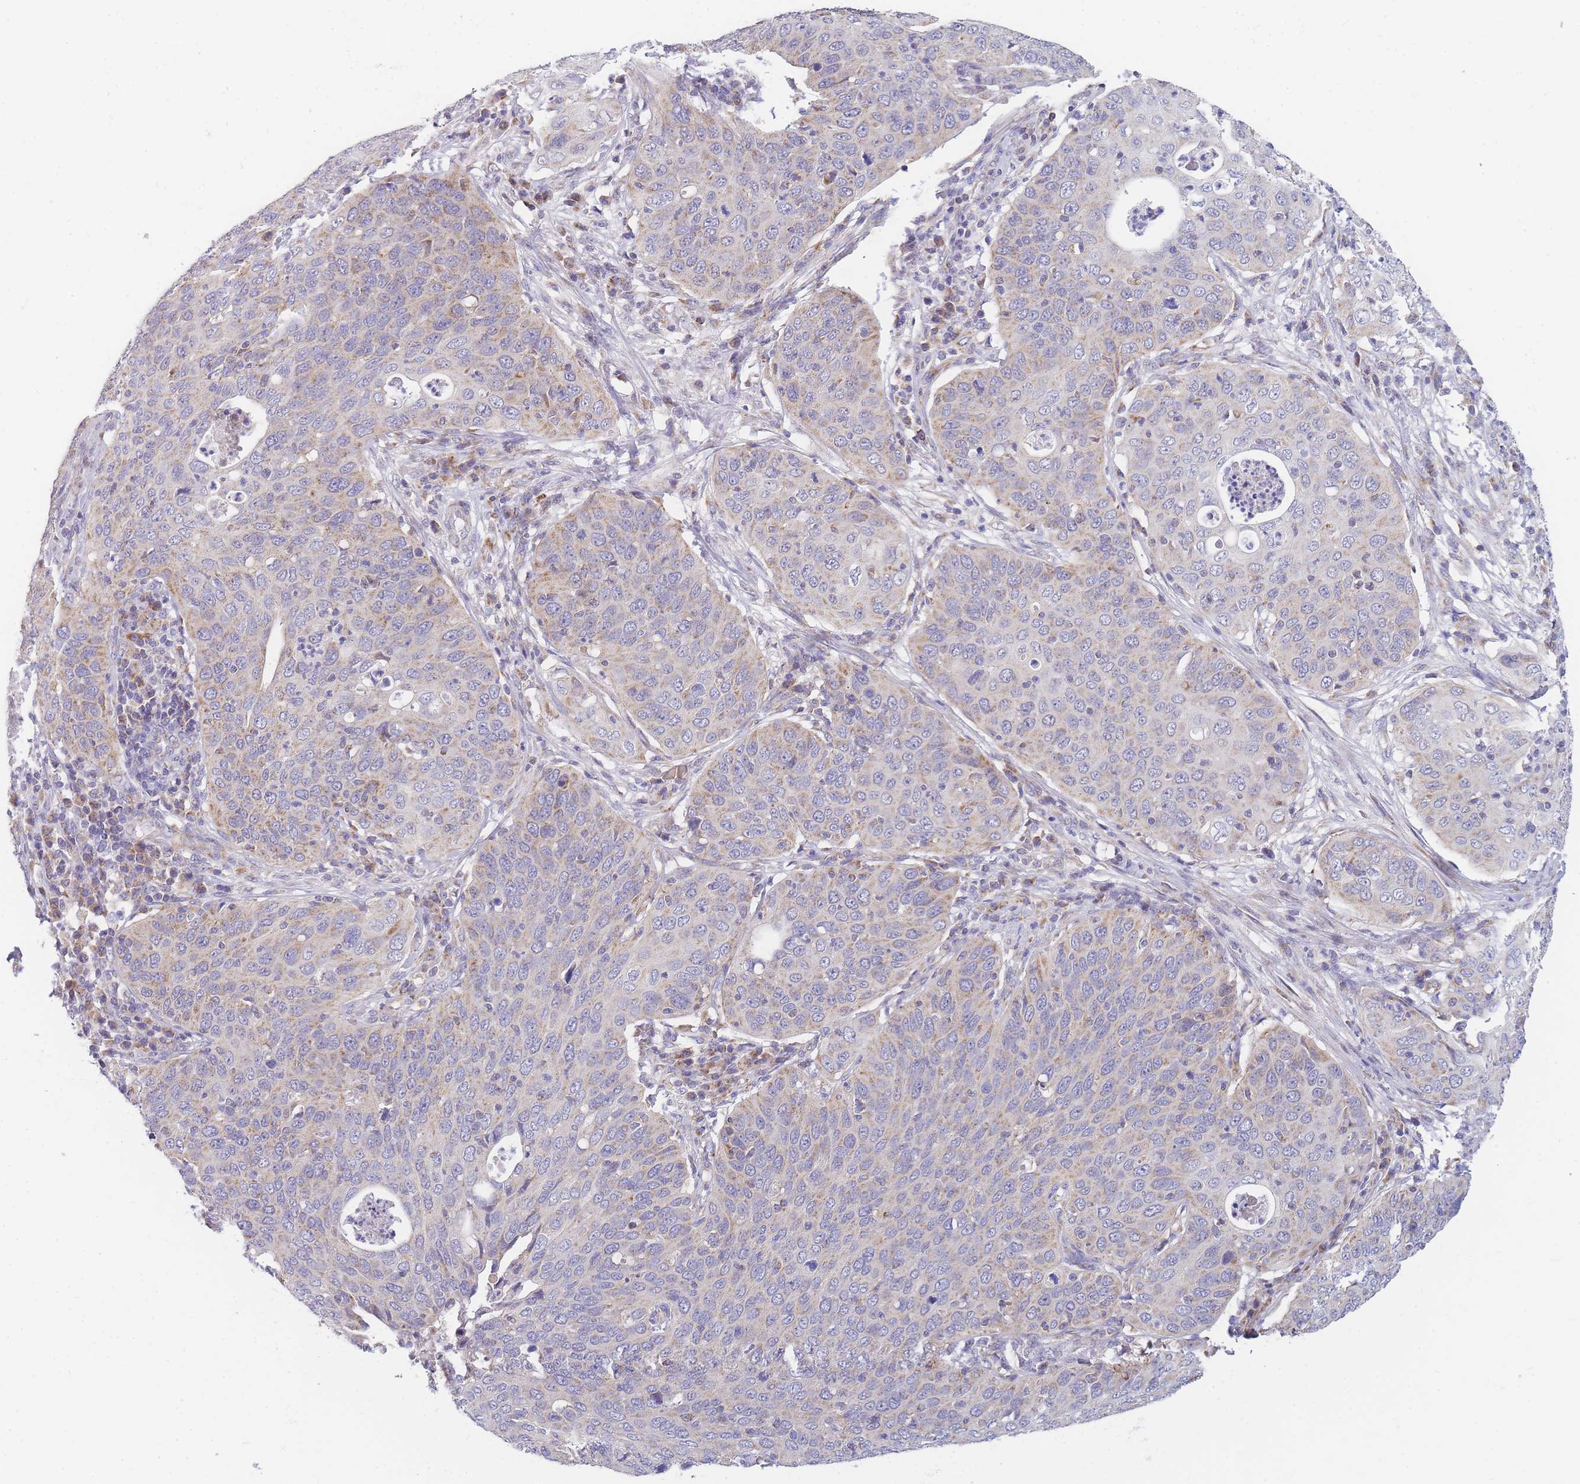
{"staining": {"intensity": "weak", "quantity": "<25%", "location": "cytoplasmic/membranous"}, "tissue": "cervical cancer", "cell_type": "Tumor cells", "image_type": "cancer", "snomed": [{"axis": "morphology", "description": "Squamous cell carcinoma, NOS"}, {"axis": "topography", "description": "Cervix"}], "caption": "A micrograph of human cervical cancer is negative for staining in tumor cells.", "gene": "MRPS11", "patient": {"sex": "female", "age": 36}}